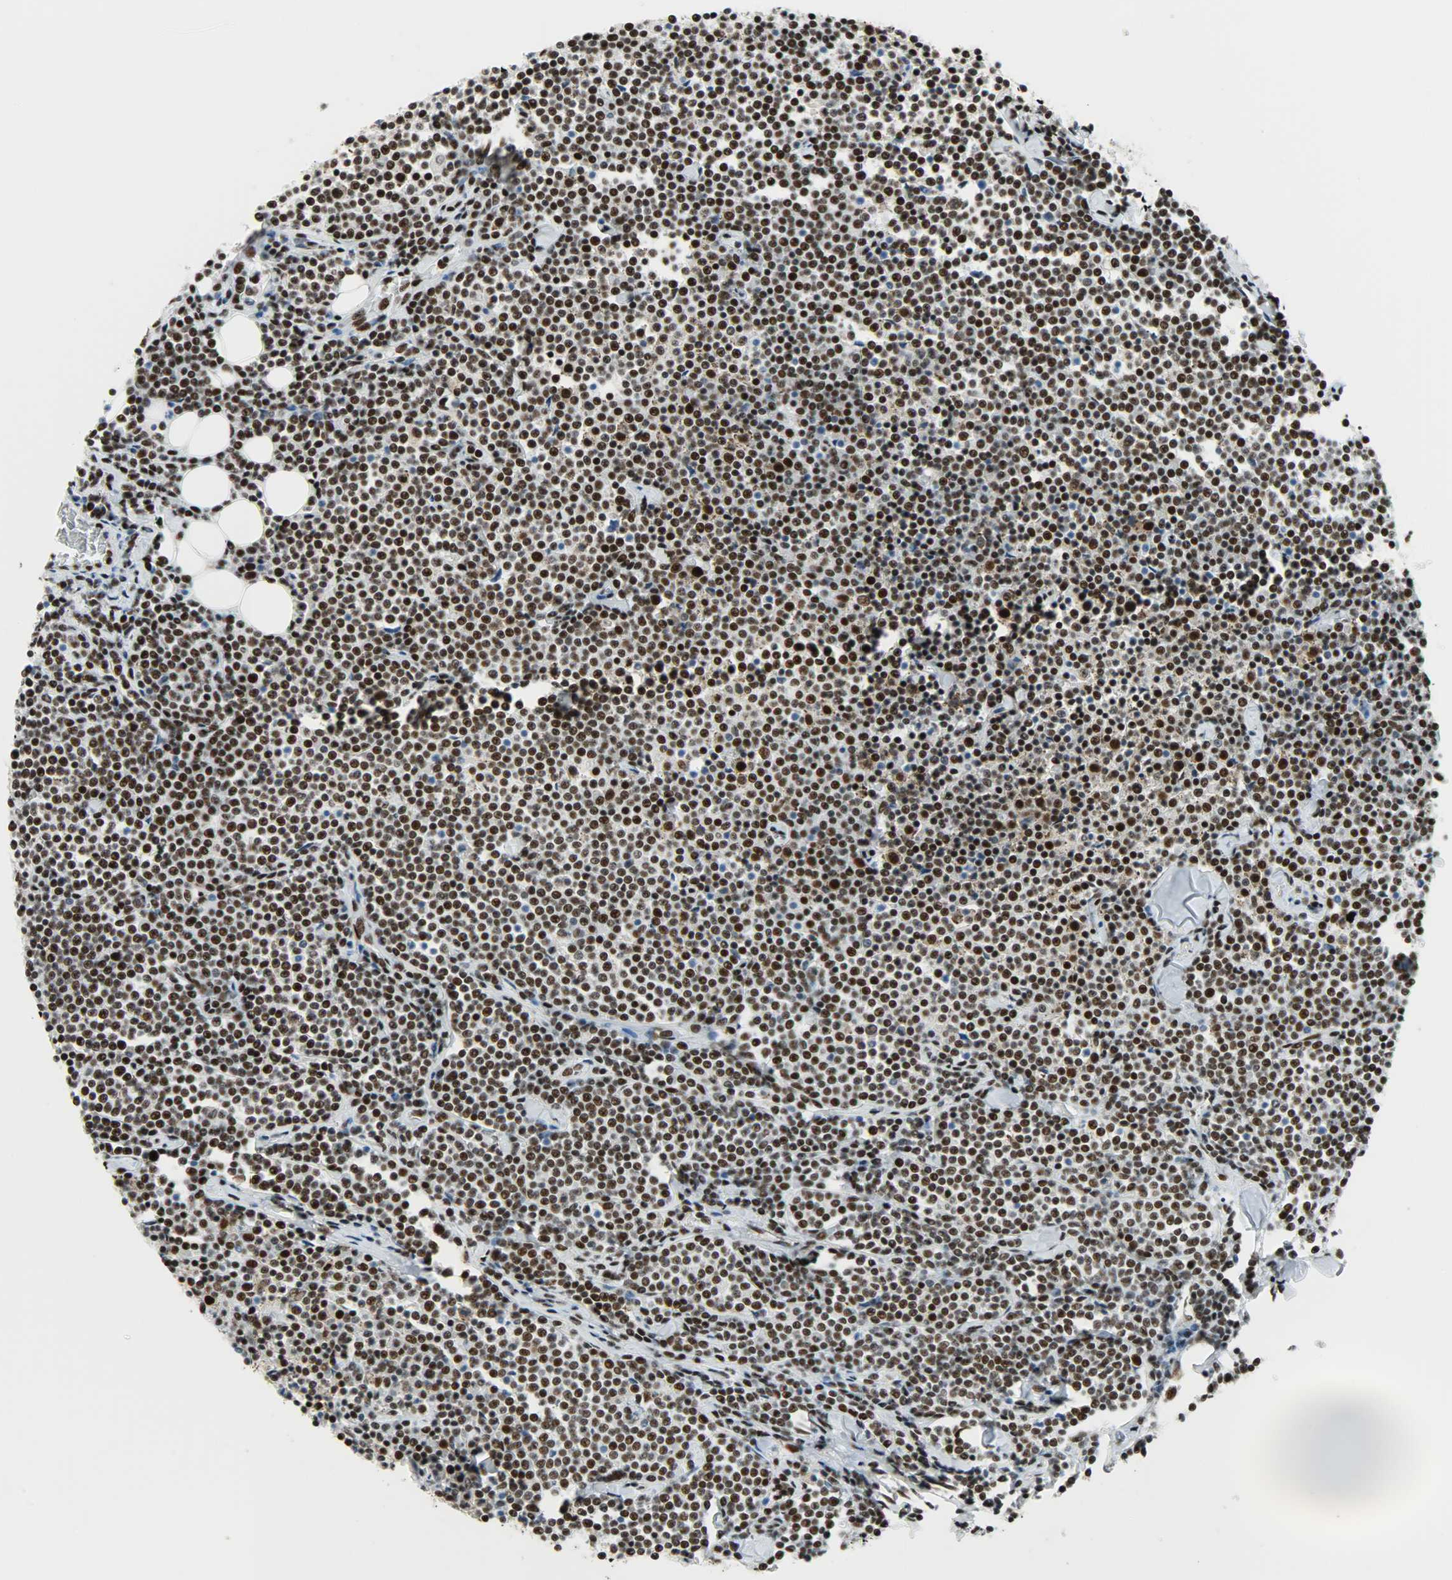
{"staining": {"intensity": "strong", "quantity": ">75%", "location": "nuclear"}, "tissue": "lymphoma", "cell_type": "Tumor cells", "image_type": "cancer", "snomed": [{"axis": "morphology", "description": "Malignant lymphoma, non-Hodgkin's type, Low grade"}, {"axis": "topography", "description": "Soft tissue"}], "caption": "Protein expression analysis of lymphoma exhibits strong nuclear positivity in approximately >75% of tumor cells. (DAB = brown stain, brightfield microscopy at high magnification).", "gene": "SNRPA", "patient": {"sex": "male", "age": 92}}